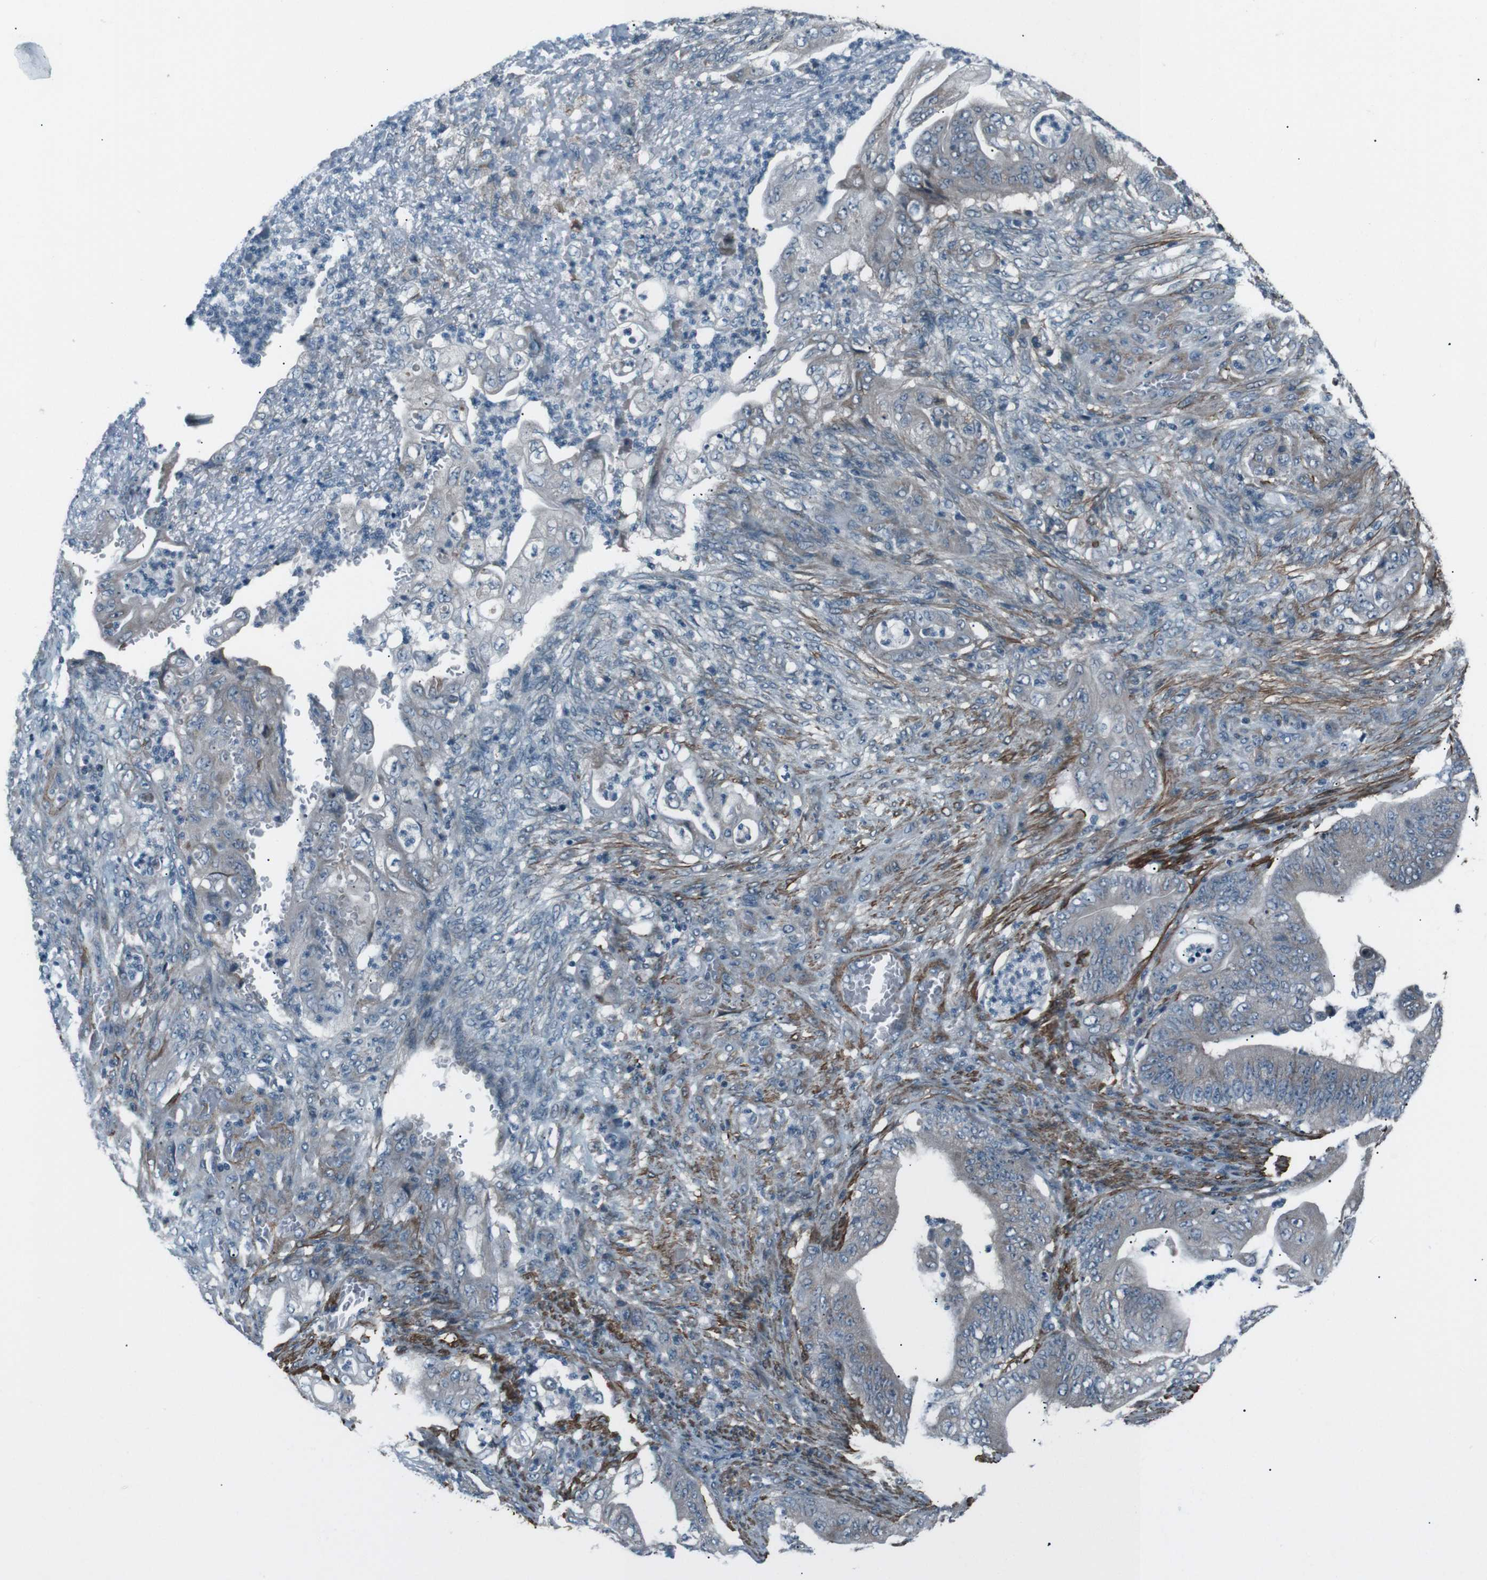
{"staining": {"intensity": "negative", "quantity": "none", "location": "none"}, "tissue": "stomach cancer", "cell_type": "Tumor cells", "image_type": "cancer", "snomed": [{"axis": "morphology", "description": "Adenocarcinoma, NOS"}, {"axis": "topography", "description": "Stomach"}], "caption": "High magnification brightfield microscopy of adenocarcinoma (stomach) stained with DAB (brown) and counterstained with hematoxylin (blue): tumor cells show no significant staining.", "gene": "PDLIM5", "patient": {"sex": "female", "age": 73}}